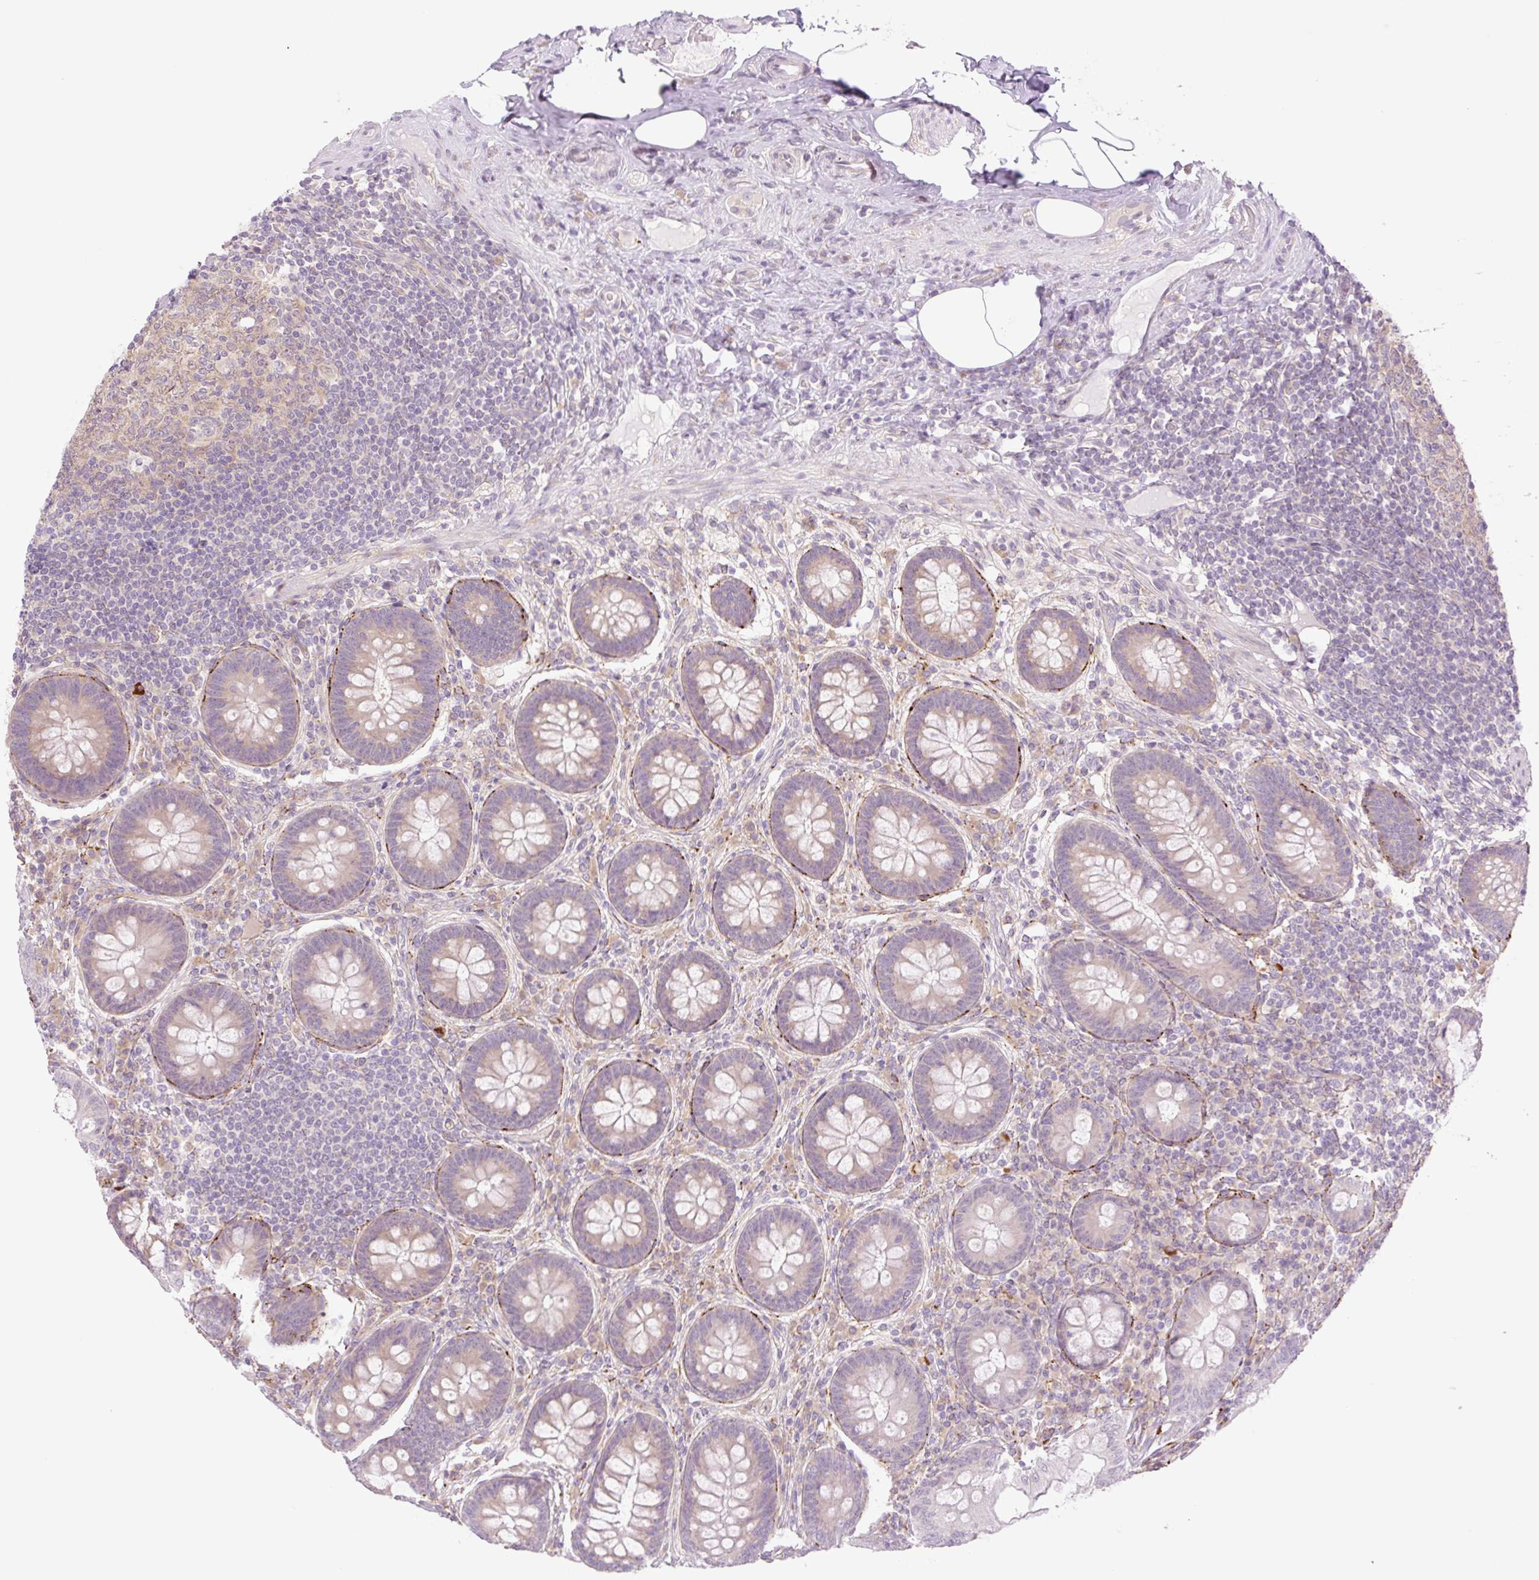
{"staining": {"intensity": "weak", "quantity": "<25%", "location": "cytoplasmic/membranous"}, "tissue": "appendix", "cell_type": "Glandular cells", "image_type": "normal", "snomed": [{"axis": "morphology", "description": "Normal tissue, NOS"}, {"axis": "topography", "description": "Appendix"}], "caption": "Immunohistochemical staining of benign human appendix shows no significant staining in glandular cells. (DAB immunohistochemistry visualized using brightfield microscopy, high magnification).", "gene": "COL5A1", "patient": {"sex": "male", "age": 71}}